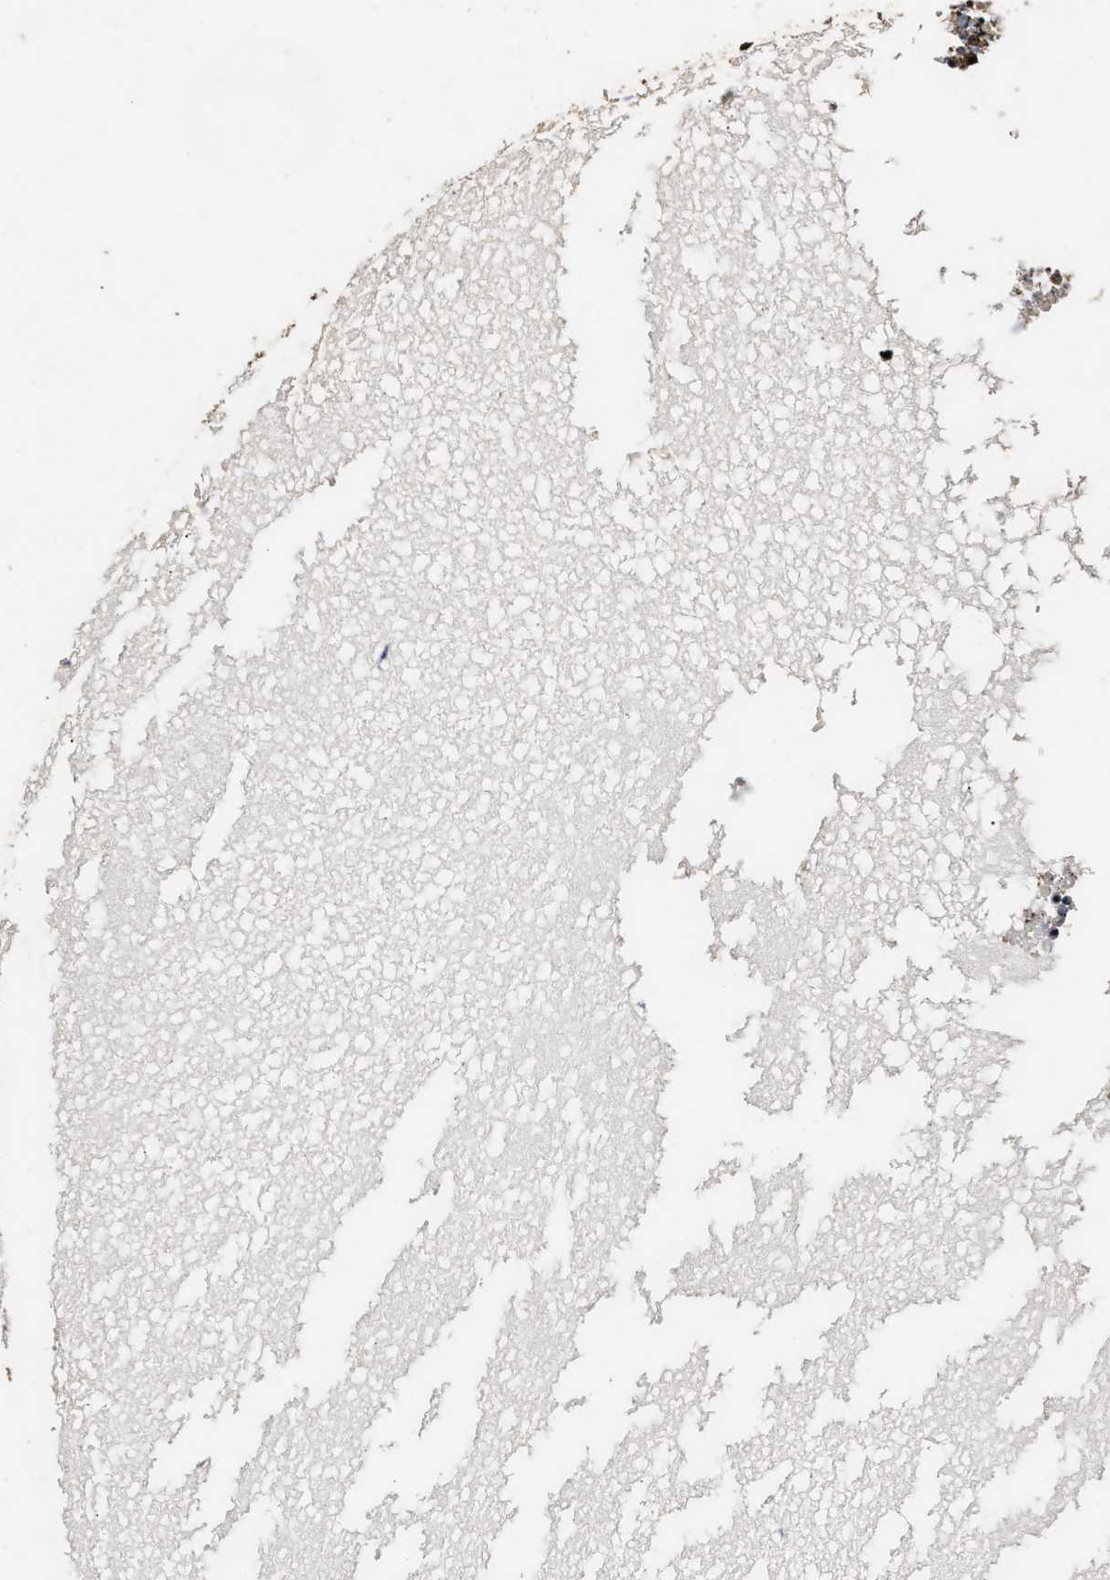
{"staining": {"intensity": "weak", "quantity": "25%-75%", "location": "cytoplasmic/membranous"}, "tissue": "ovary", "cell_type": "Ovarian stroma cells", "image_type": "normal", "snomed": [{"axis": "morphology", "description": "Normal tissue, NOS"}, {"axis": "topography", "description": "Ovary"}], "caption": "A high-resolution histopathology image shows immunohistochemistry (IHC) staining of benign ovary, which shows weak cytoplasmic/membranous staining in about 25%-75% of ovarian stroma cells.", "gene": "YWHAE", "patient": {"sex": "female", "age": 35}}